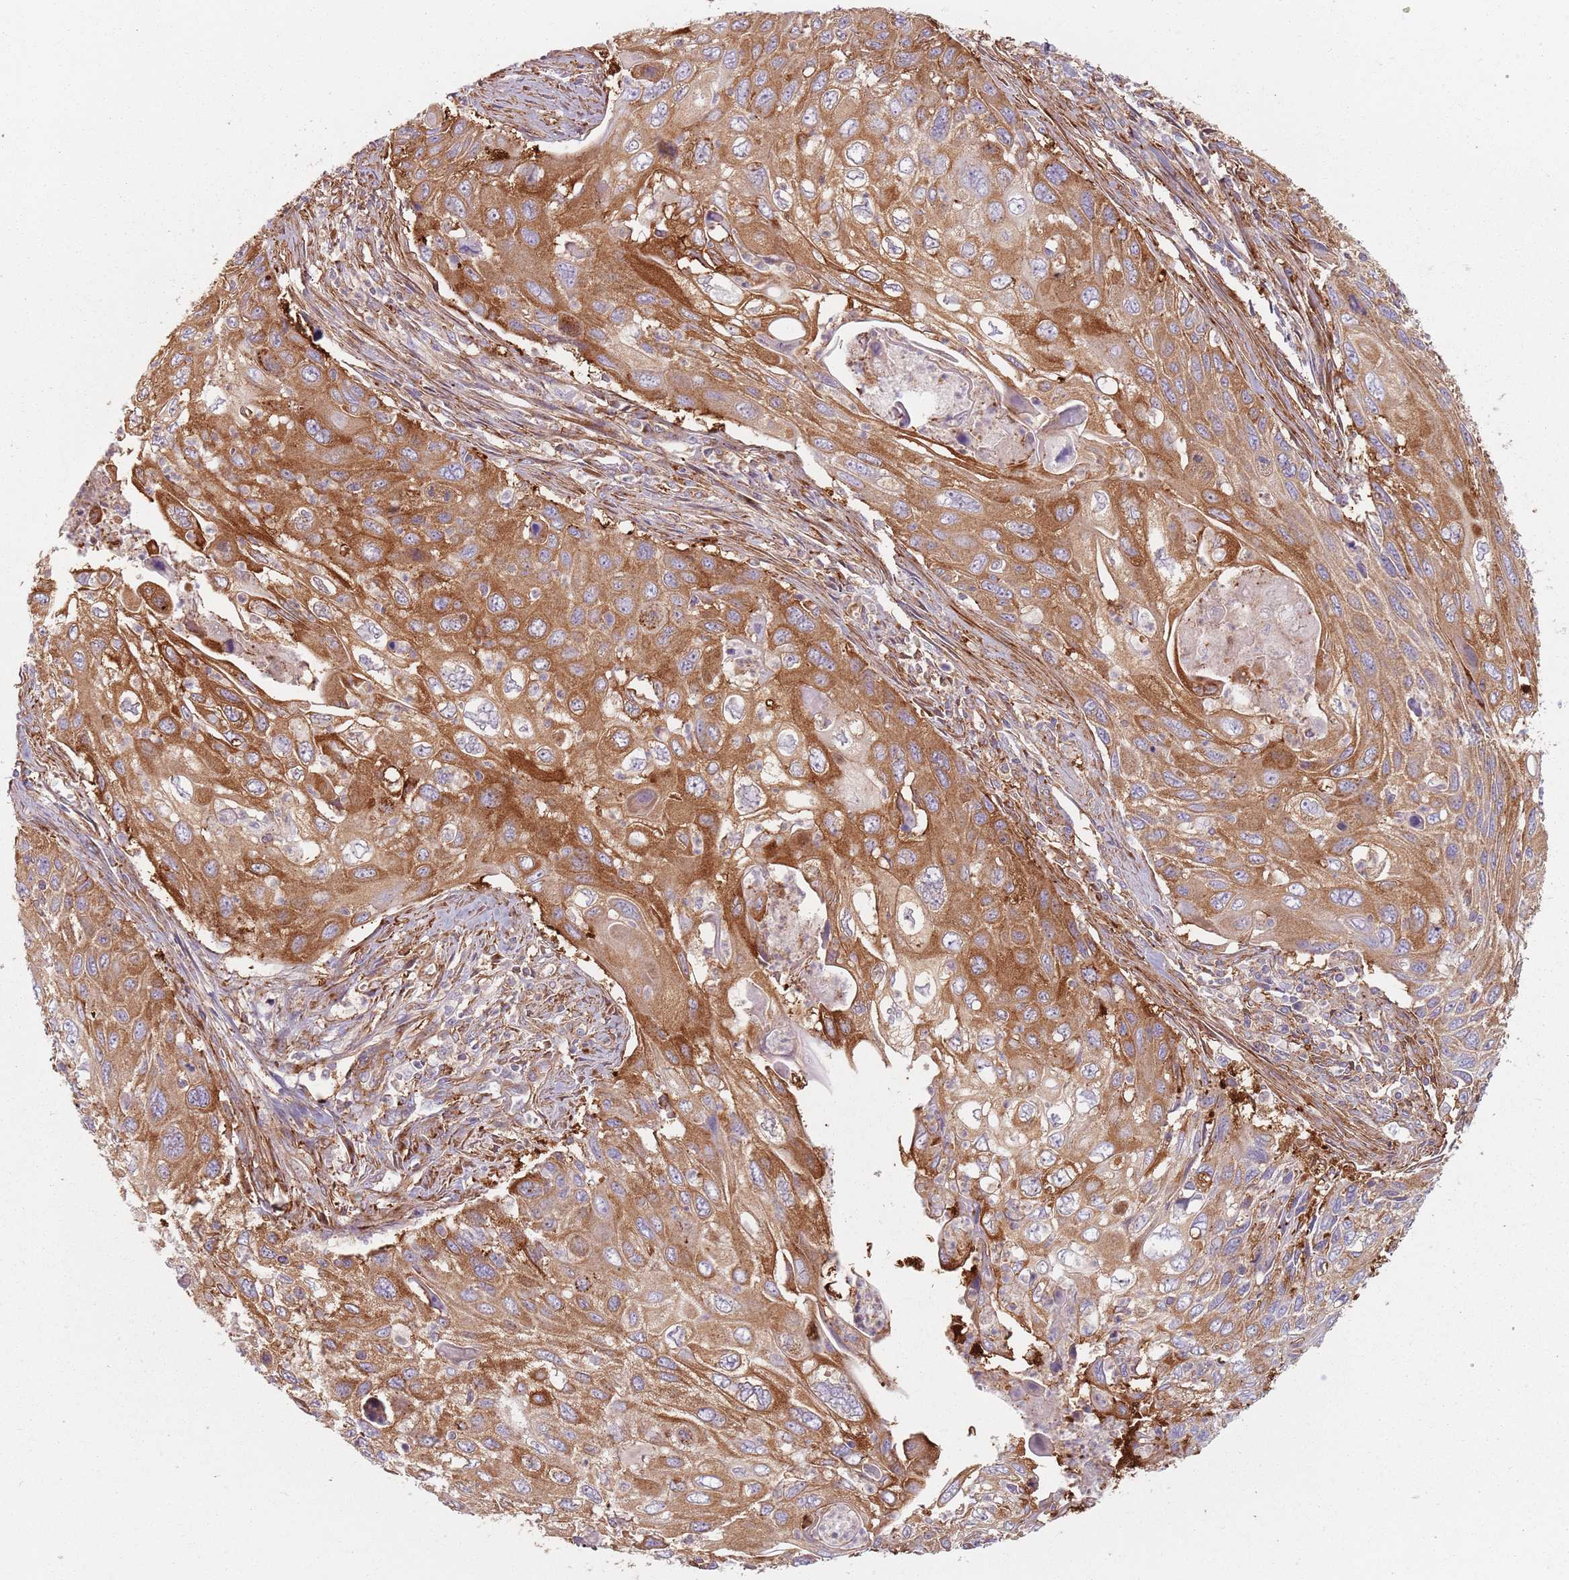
{"staining": {"intensity": "moderate", "quantity": ">75%", "location": "cytoplasmic/membranous"}, "tissue": "cervical cancer", "cell_type": "Tumor cells", "image_type": "cancer", "snomed": [{"axis": "morphology", "description": "Squamous cell carcinoma, NOS"}, {"axis": "topography", "description": "Cervix"}], "caption": "Moderate cytoplasmic/membranous protein staining is seen in about >75% of tumor cells in cervical squamous cell carcinoma.", "gene": "TPD52L2", "patient": {"sex": "female", "age": 70}}